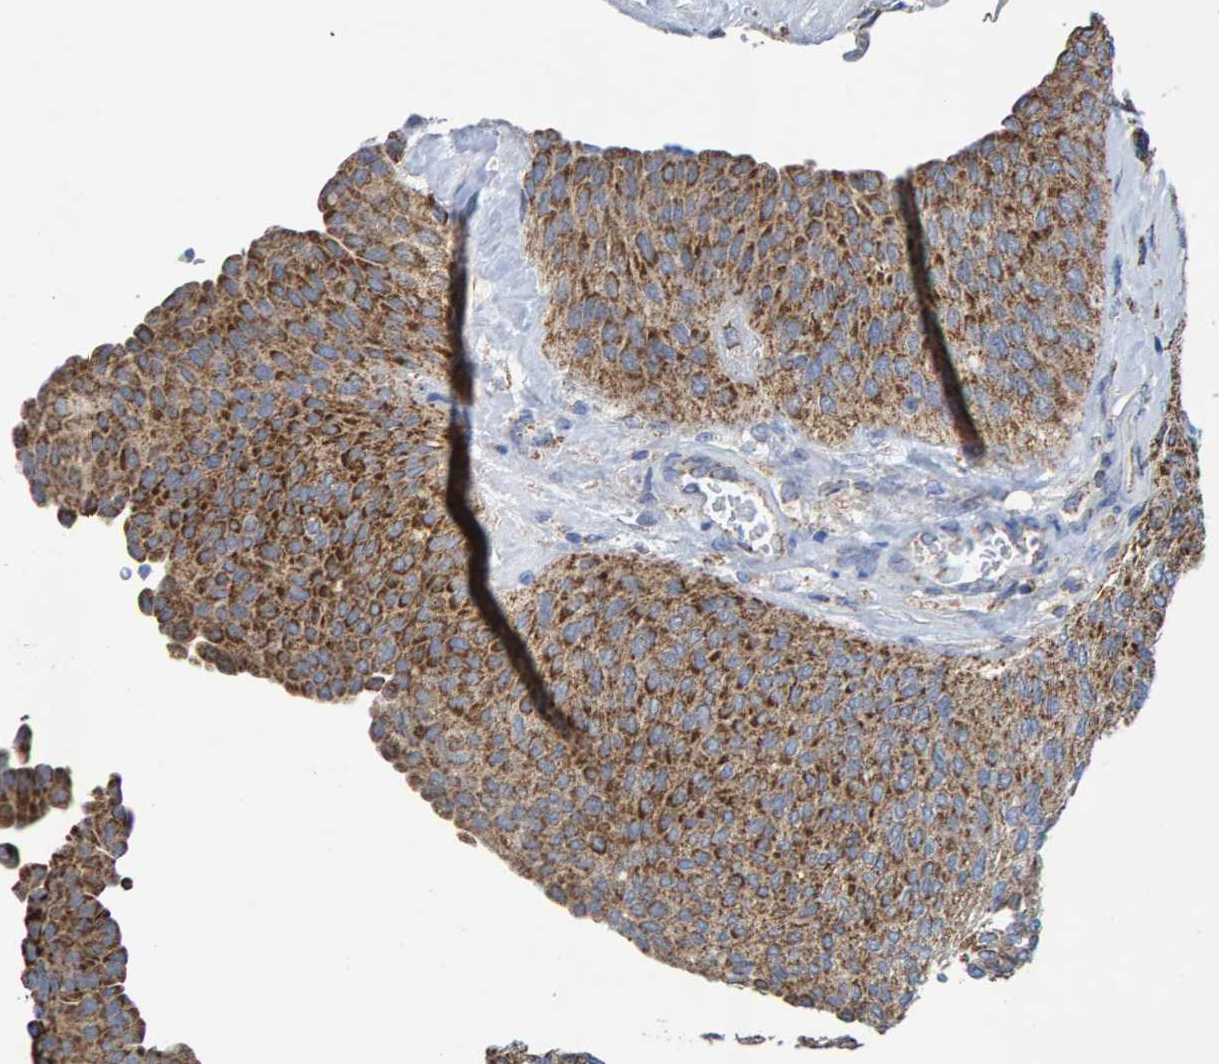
{"staining": {"intensity": "strong", "quantity": ">75%", "location": "cytoplasmic/membranous"}, "tissue": "urothelial cancer", "cell_type": "Tumor cells", "image_type": "cancer", "snomed": [{"axis": "morphology", "description": "Urothelial carcinoma, Low grade"}, {"axis": "topography", "description": "Urinary bladder"}], "caption": "Human urothelial cancer stained with a protein marker shows strong staining in tumor cells.", "gene": "MRPS7", "patient": {"sex": "female", "age": 79}}